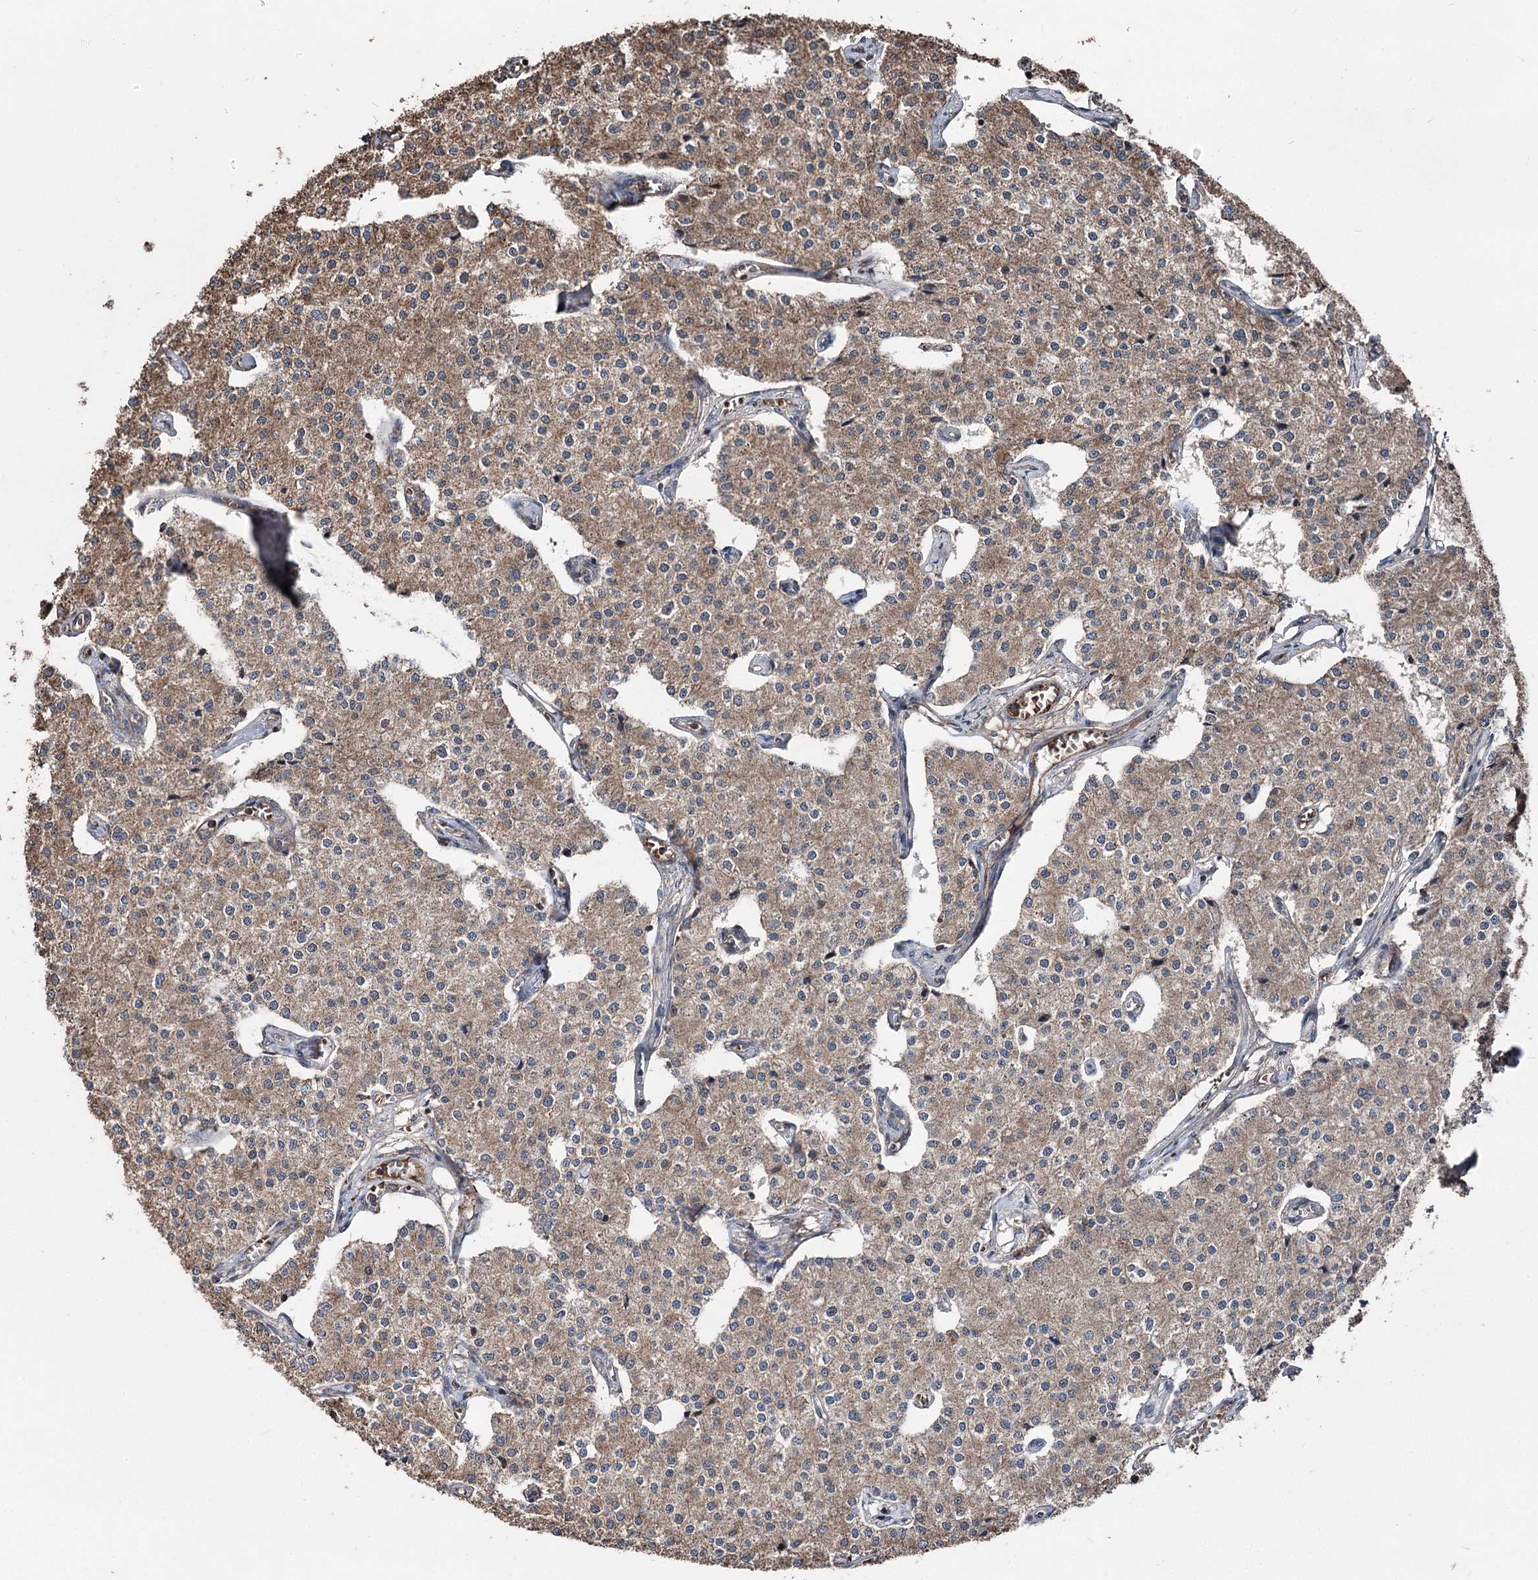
{"staining": {"intensity": "moderate", "quantity": ">75%", "location": "cytoplasmic/membranous"}, "tissue": "carcinoid", "cell_type": "Tumor cells", "image_type": "cancer", "snomed": [{"axis": "morphology", "description": "Carcinoid, malignant, NOS"}, {"axis": "topography", "description": "Colon"}], "caption": "Protein expression analysis of malignant carcinoid shows moderate cytoplasmic/membranous positivity in approximately >75% of tumor cells. (DAB (3,3'-diaminobenzidine) = brown stain, brightfield microscopy at high magnification).", "gene": "ITFG2", "patient": {"sex": "female", "age": 52}}